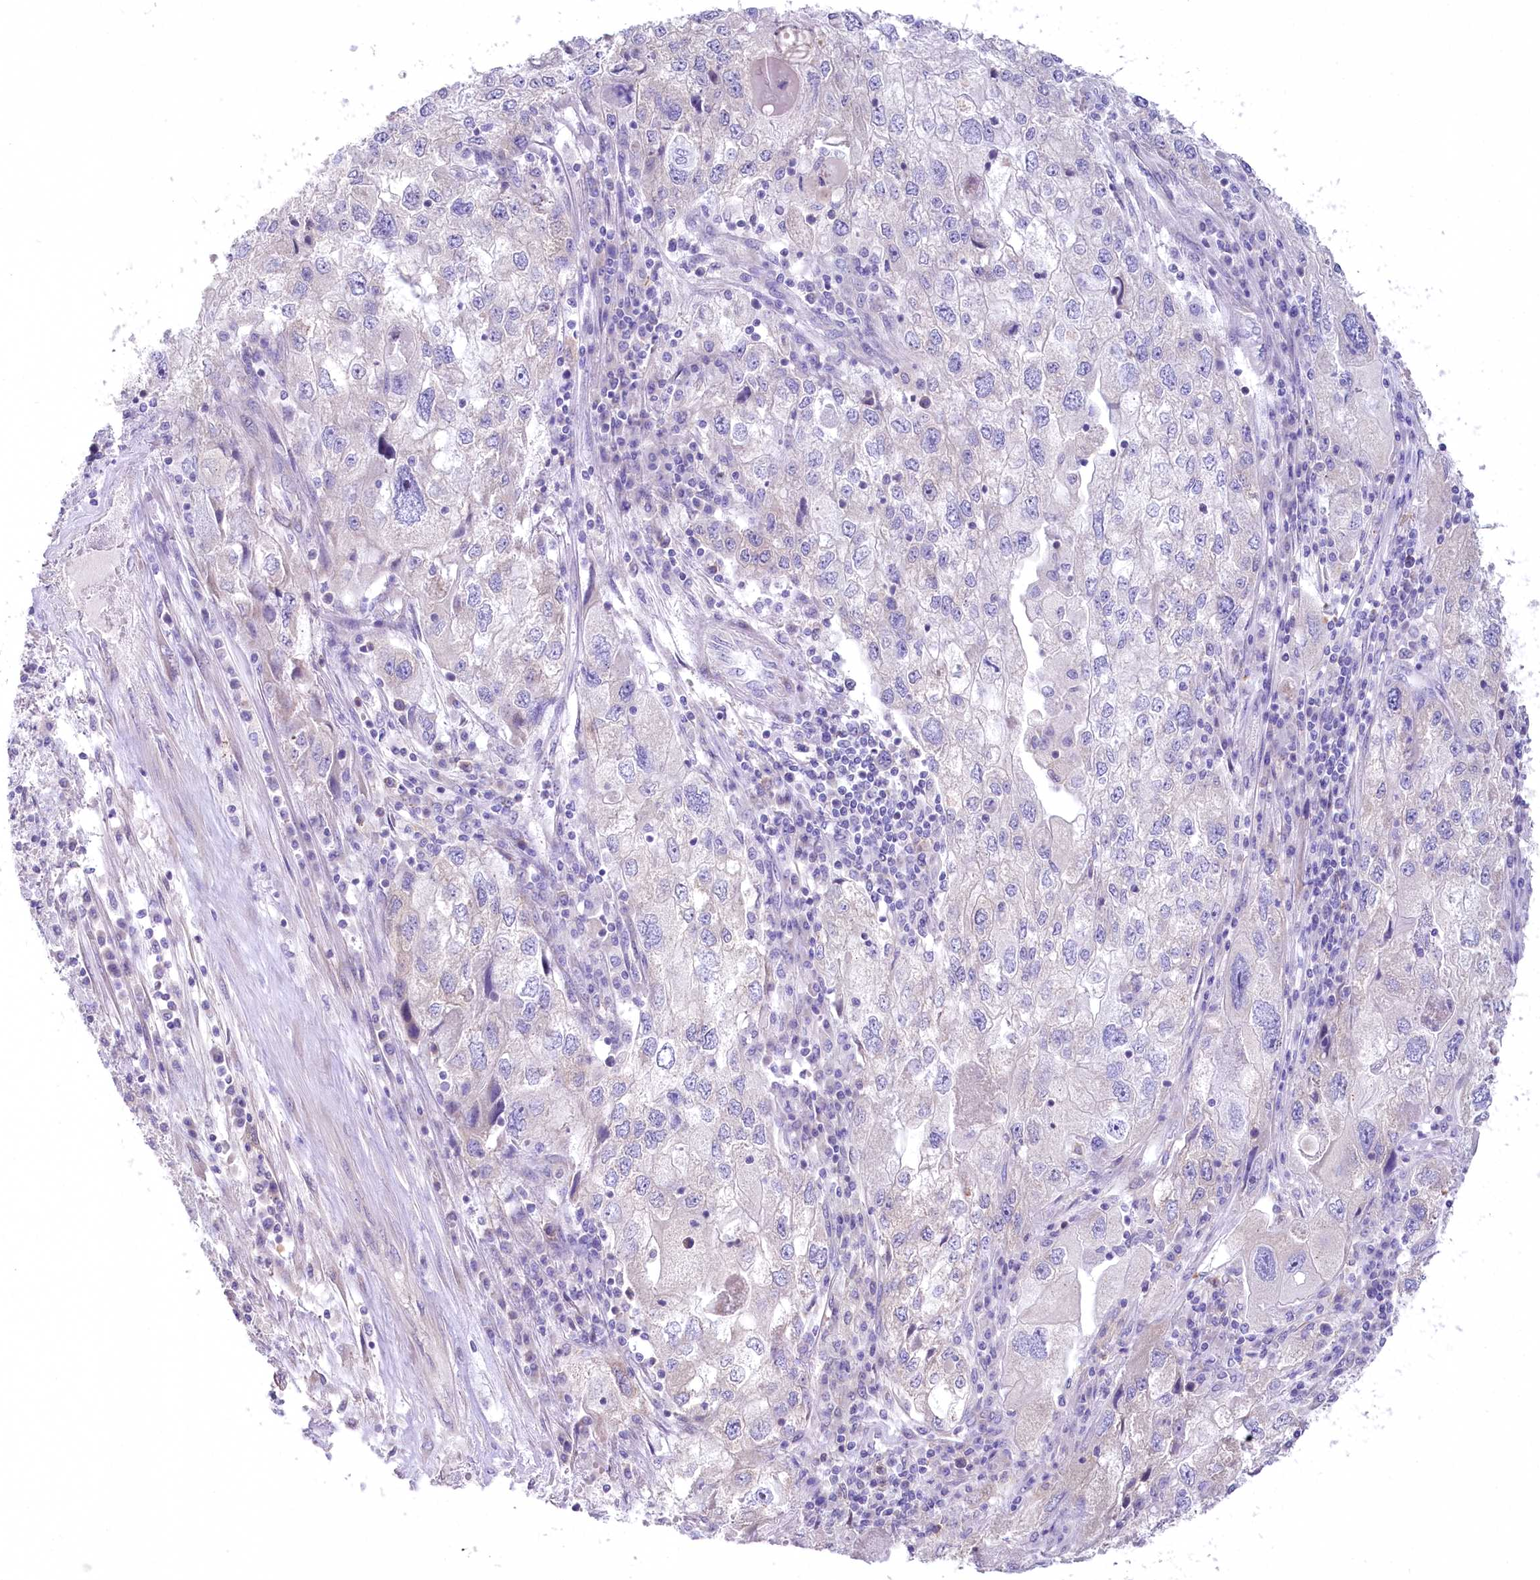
{"staining": {"intensity": "negative", "quantity": "none", "location": "none"}, "tissue": "endometrial cancer", "cell_type": "Tumor cells", "image_type": "cancer", "snomed": [{"axis": "morphology", "description": "Adenocarcinoma, NOS"}, {"axis": "topography", "description": "Endometrium"}], "caption": "This is an immunohistochemistry histopathology image of human endometrial cancer. There is no staining in tumor cells.", "gene": "MYOZ1", "patient": {"sex": "female", "age": 49}}